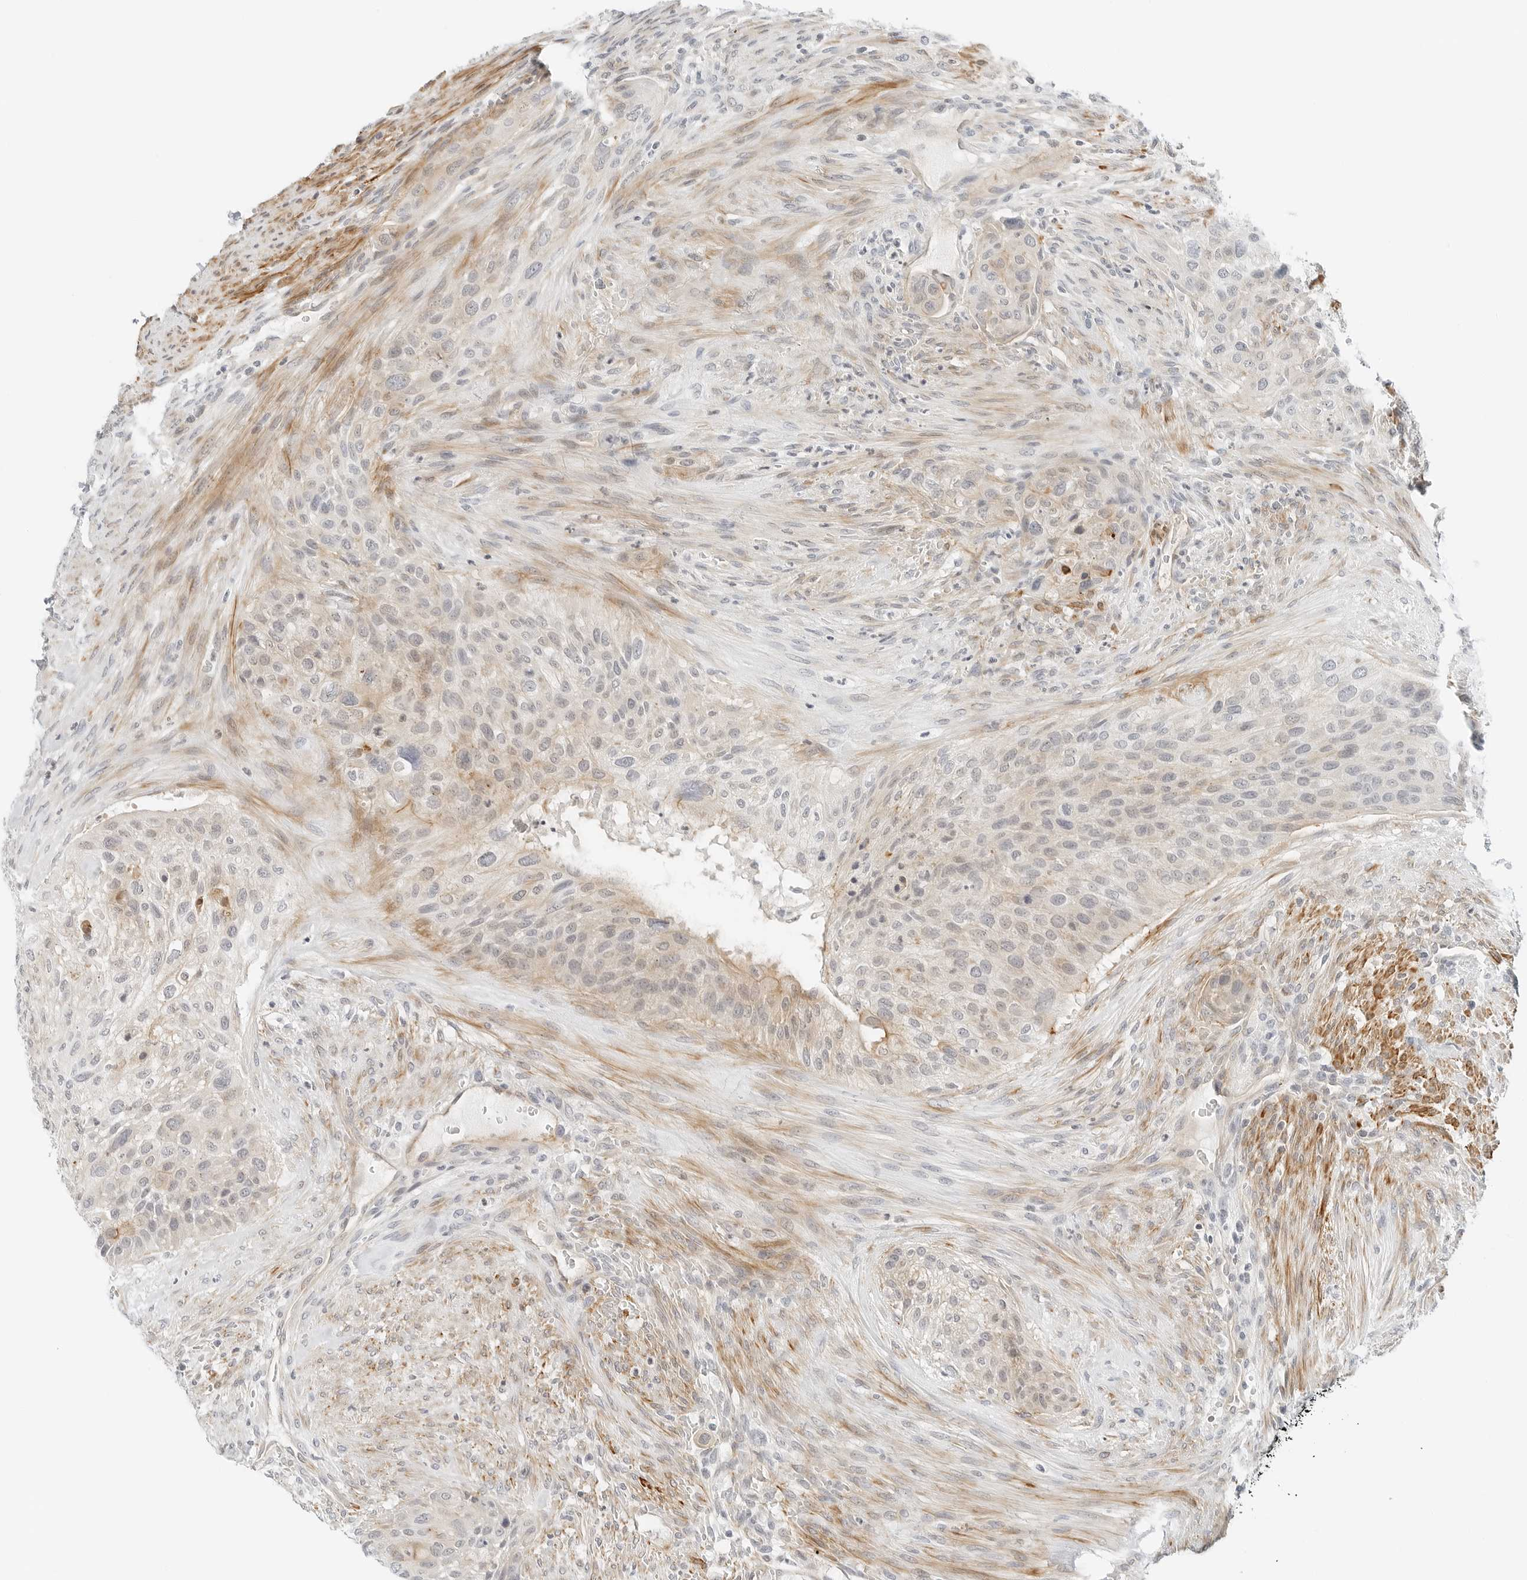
{"staining": {"intensity": "weak", "quantity": "<25%", "location": "cytoplasmic/membranous"}, "tissue": "urothelial cancer", "cell_type": "Tumor cells", "image_type": "cancer", "snomed": [{"axis": "morphology", "description": "Urothelial carcinoma, High grade"}, {"axis": "topography", "description": "Urinary bladder"}], "caption": "DAB (3,3'-diaminobenzidine) immunohistochemical staining of human urothelial cancer demonstrates no significant expression in tumor cells.", "gene": "IQCC", "patient": {"sex": "male", "age": 35}}